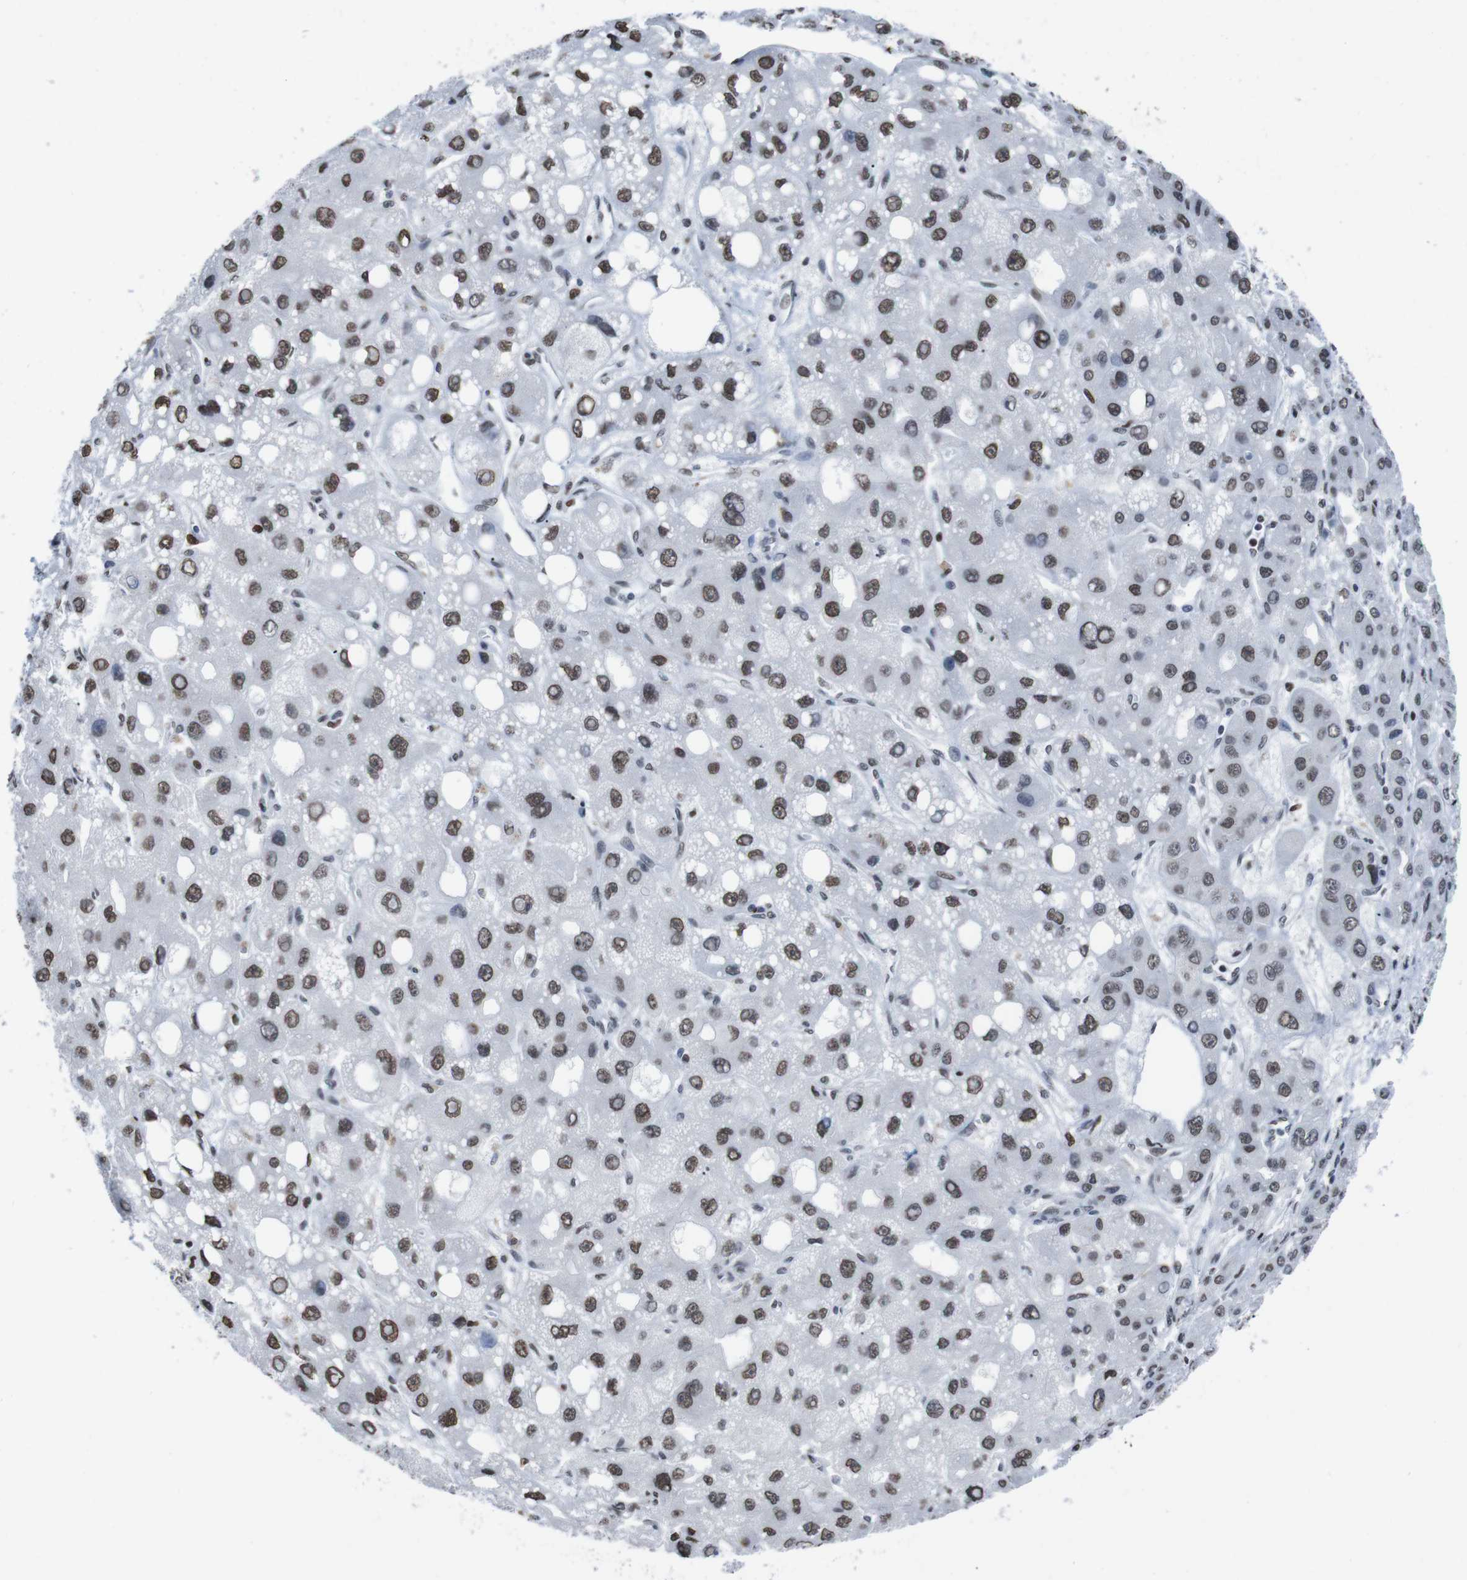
{"staining": {"intensity": "weak", "quantity": ">75%", "location": "nuclear"}, "tissue": "liver cancer", "cell_type": "Tumor cells", "image_type": "cancer", "snomed": [{"axis": "morphology", "description": "Carcinoma, Hepatocellular, NOS"}, {"axis": "topography", "description": "Liver"}], "caption": "Weak nuclear staining is appreciated in approximately >75% of tumor cells in liver hepatocellular carcinoma. (Stains: DAB in brown, nuclei in blue, Microscopy: brightfield microscopy at high magnification).", "gene": "PIP4P2", "patient": {"sex": "male", "age": 55}}